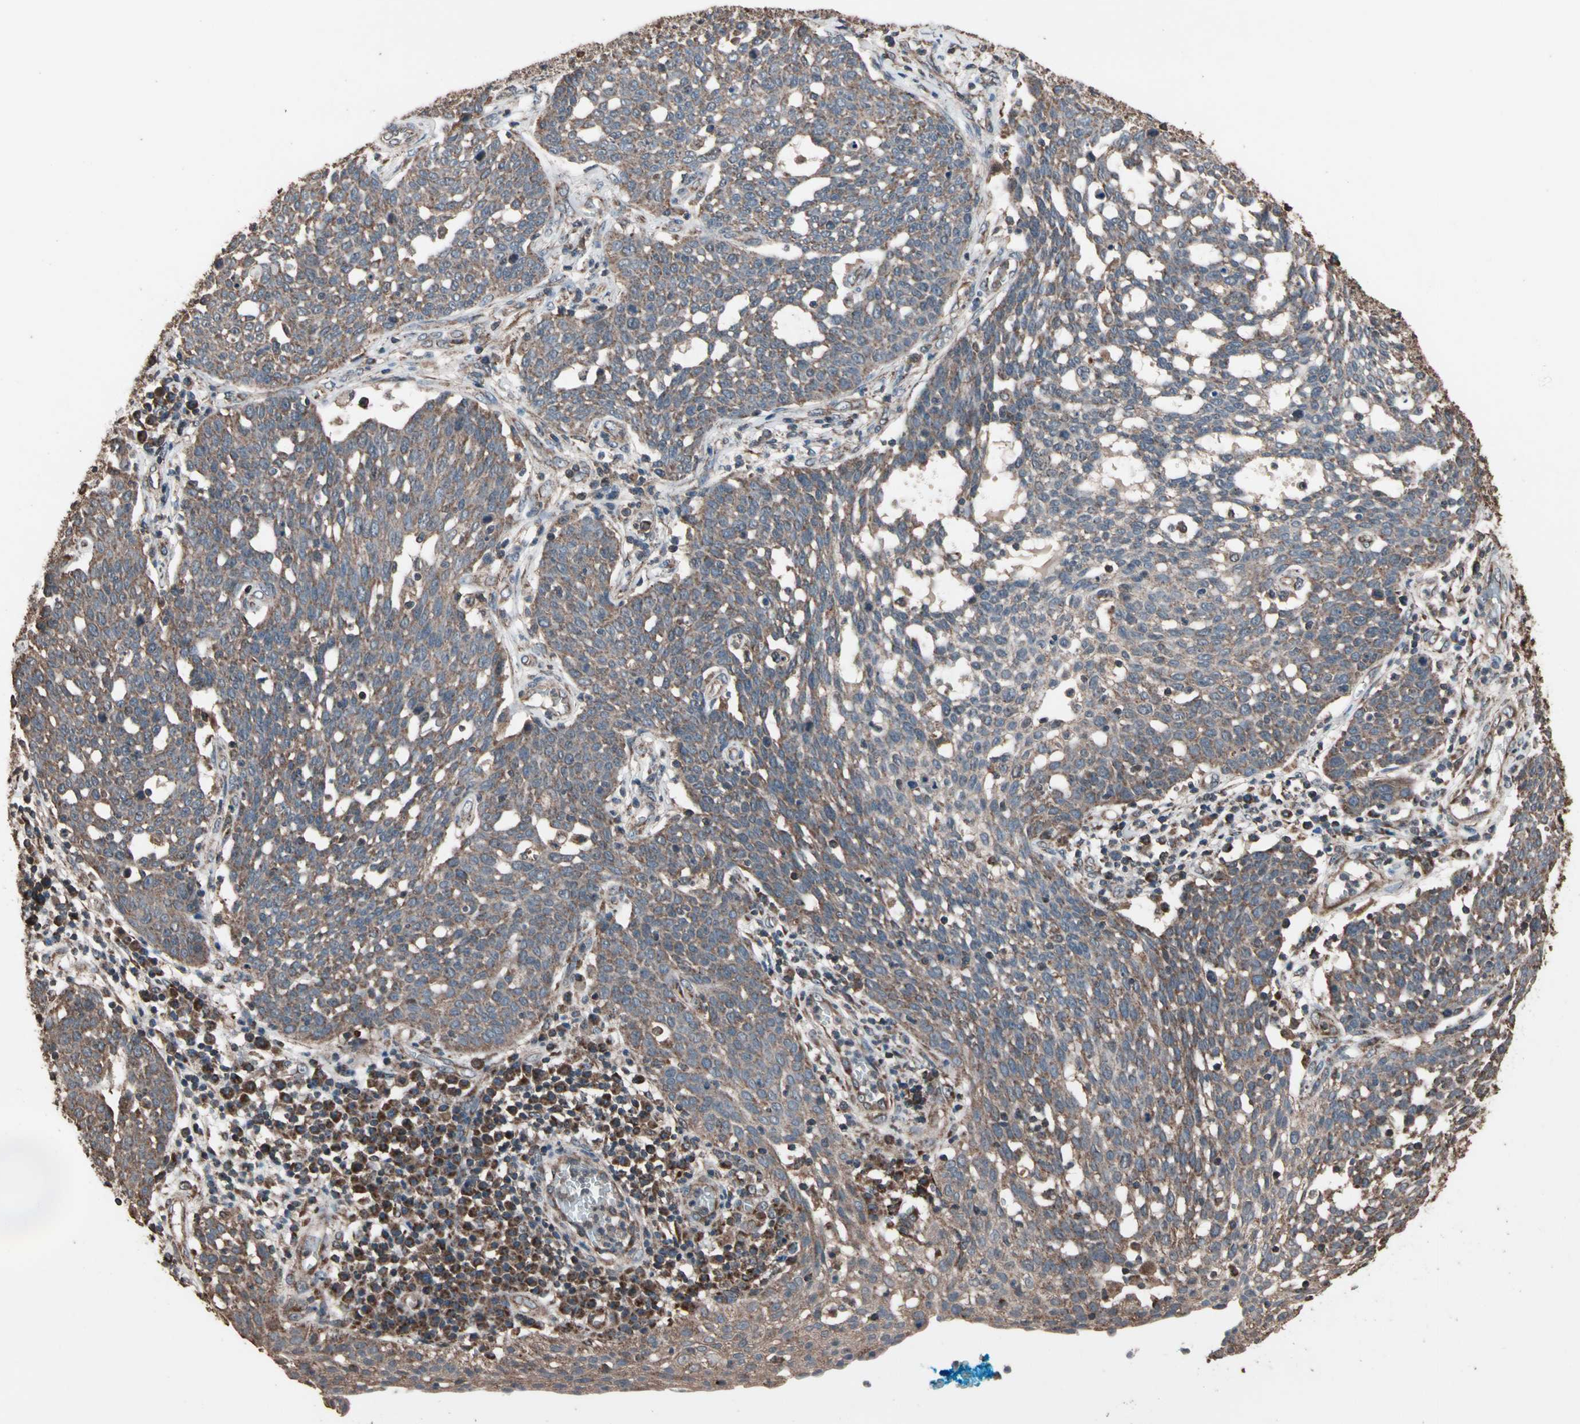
{"staining": {"intensity": "moderate", "quantity": ">75%", "location": "cytoplasmic/membranous"}, "tissue": "cervical cancer", "cell_type": "Tumor cells", "image_type": "cancer", "snomed": [{"axis": "morphology", "description": "Squamous cell carcinoma, NOS"}, {"axis": "topography", "description": "Cervix"}], "caption": "Cervical cancer (squamous cell carcinoma) tissue displays moderate cytoplasmic/membranous staining in approximately >75% of tumor cells, visualized by immunohistochemistry.", "gene": "MRPL2", "patient": {"sex": "female", "age": 34}}